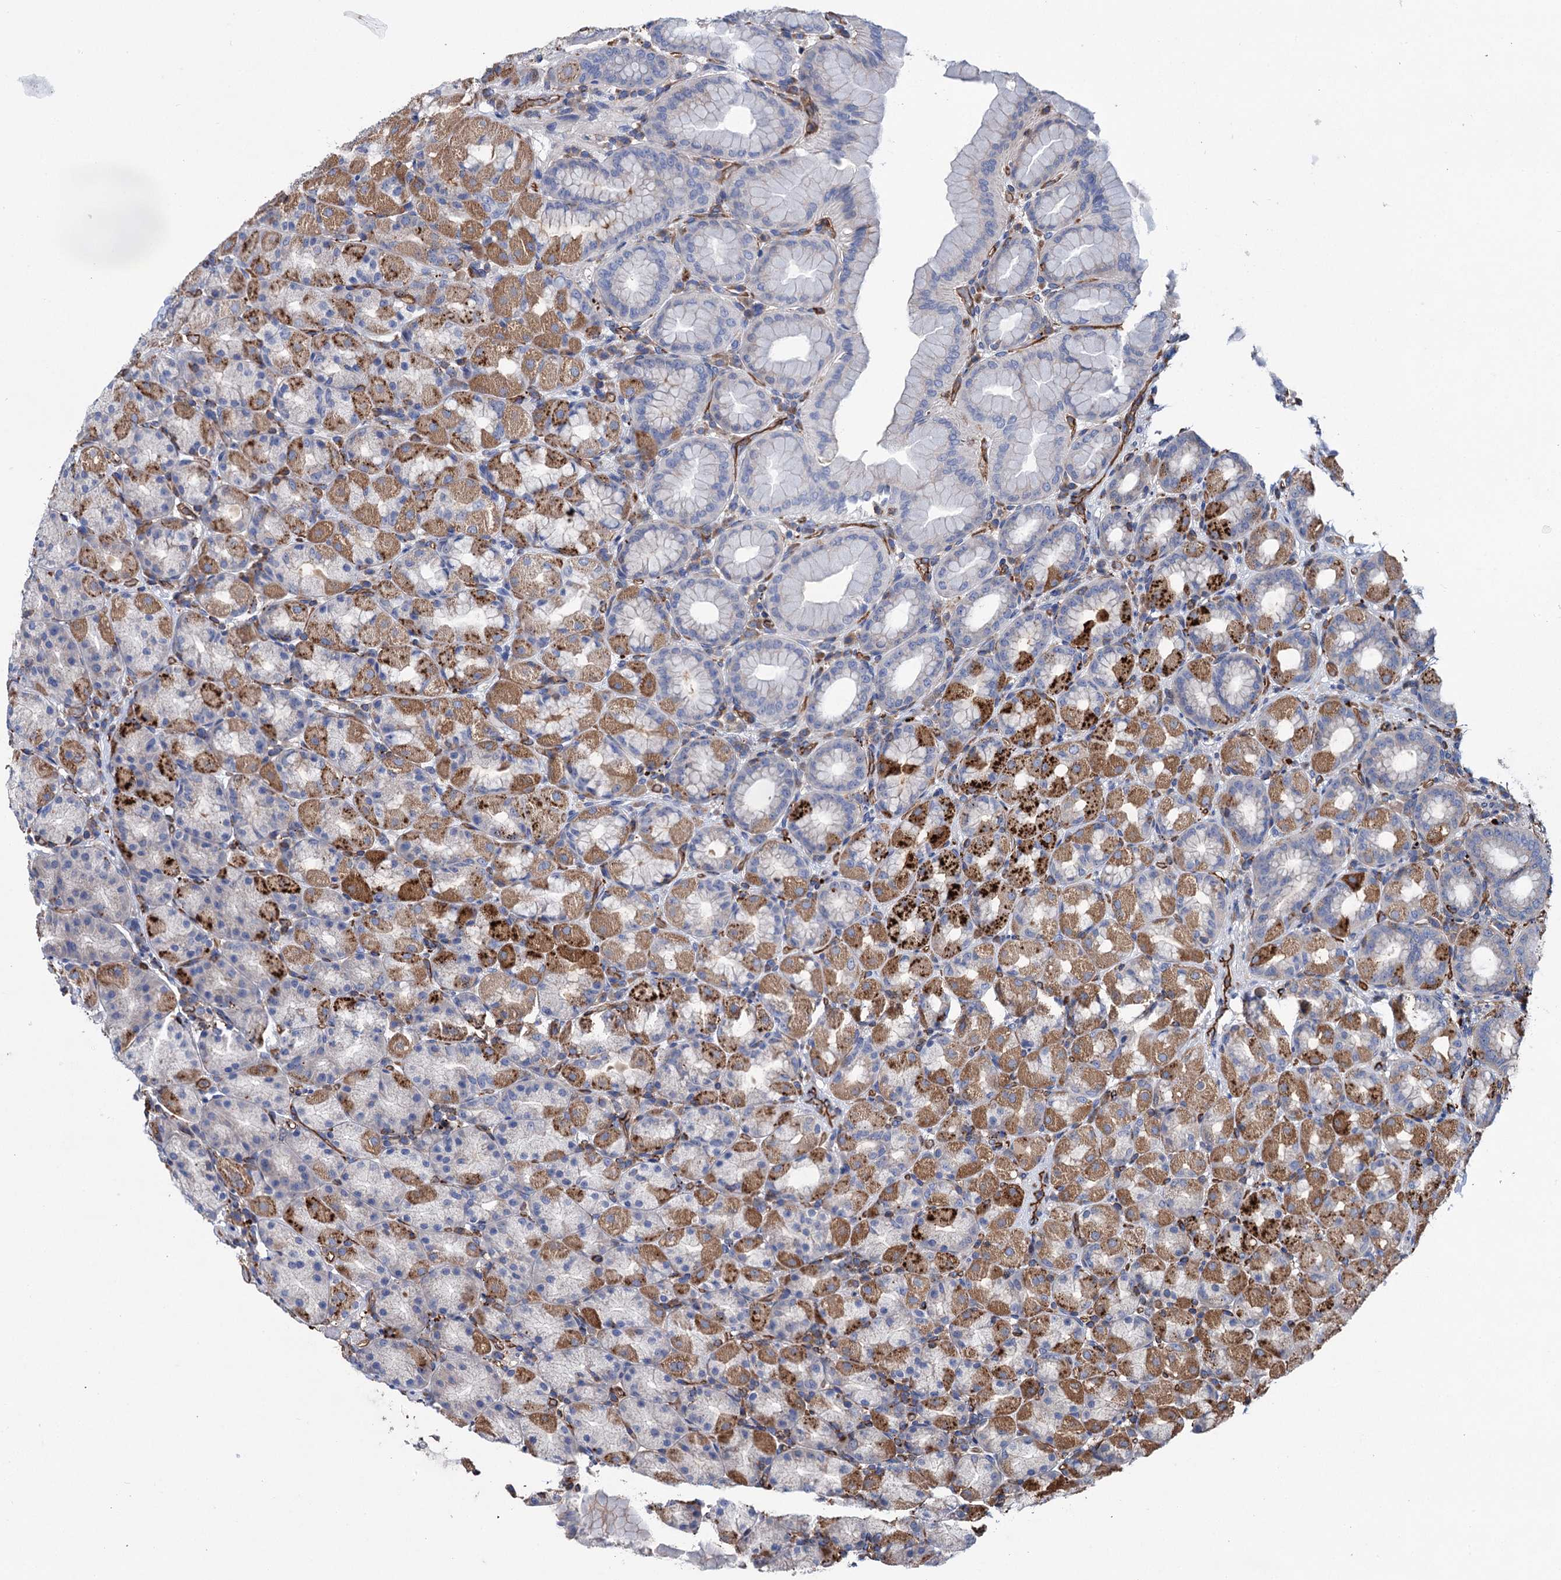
{"staining": {"intensity": "strong", "quantity": "25%-75%", "location": "cytoplasmic/membranous"}, "tissue": "stomach", "cell_type": "Glandular cells", "image_type": "normal", "snomed": [{"axis": "morphology", "description": "Normal tissue, NOS"}, {"axis": "topography", "description": "Stomach, upper"}], "caption": "Immunohistochemistry (IHC) image of unremarkable stomach: human stomach stained using immunohistochemistry (IHC) exhibits high levels of strong protein expression localized specifically in the cytoplasmic/membranous of glandular cells, appearing as a cytoplasmic/membranous brown color.", "gene": "SCPEP1", "patient": {"sex": "male", "age": 68}}